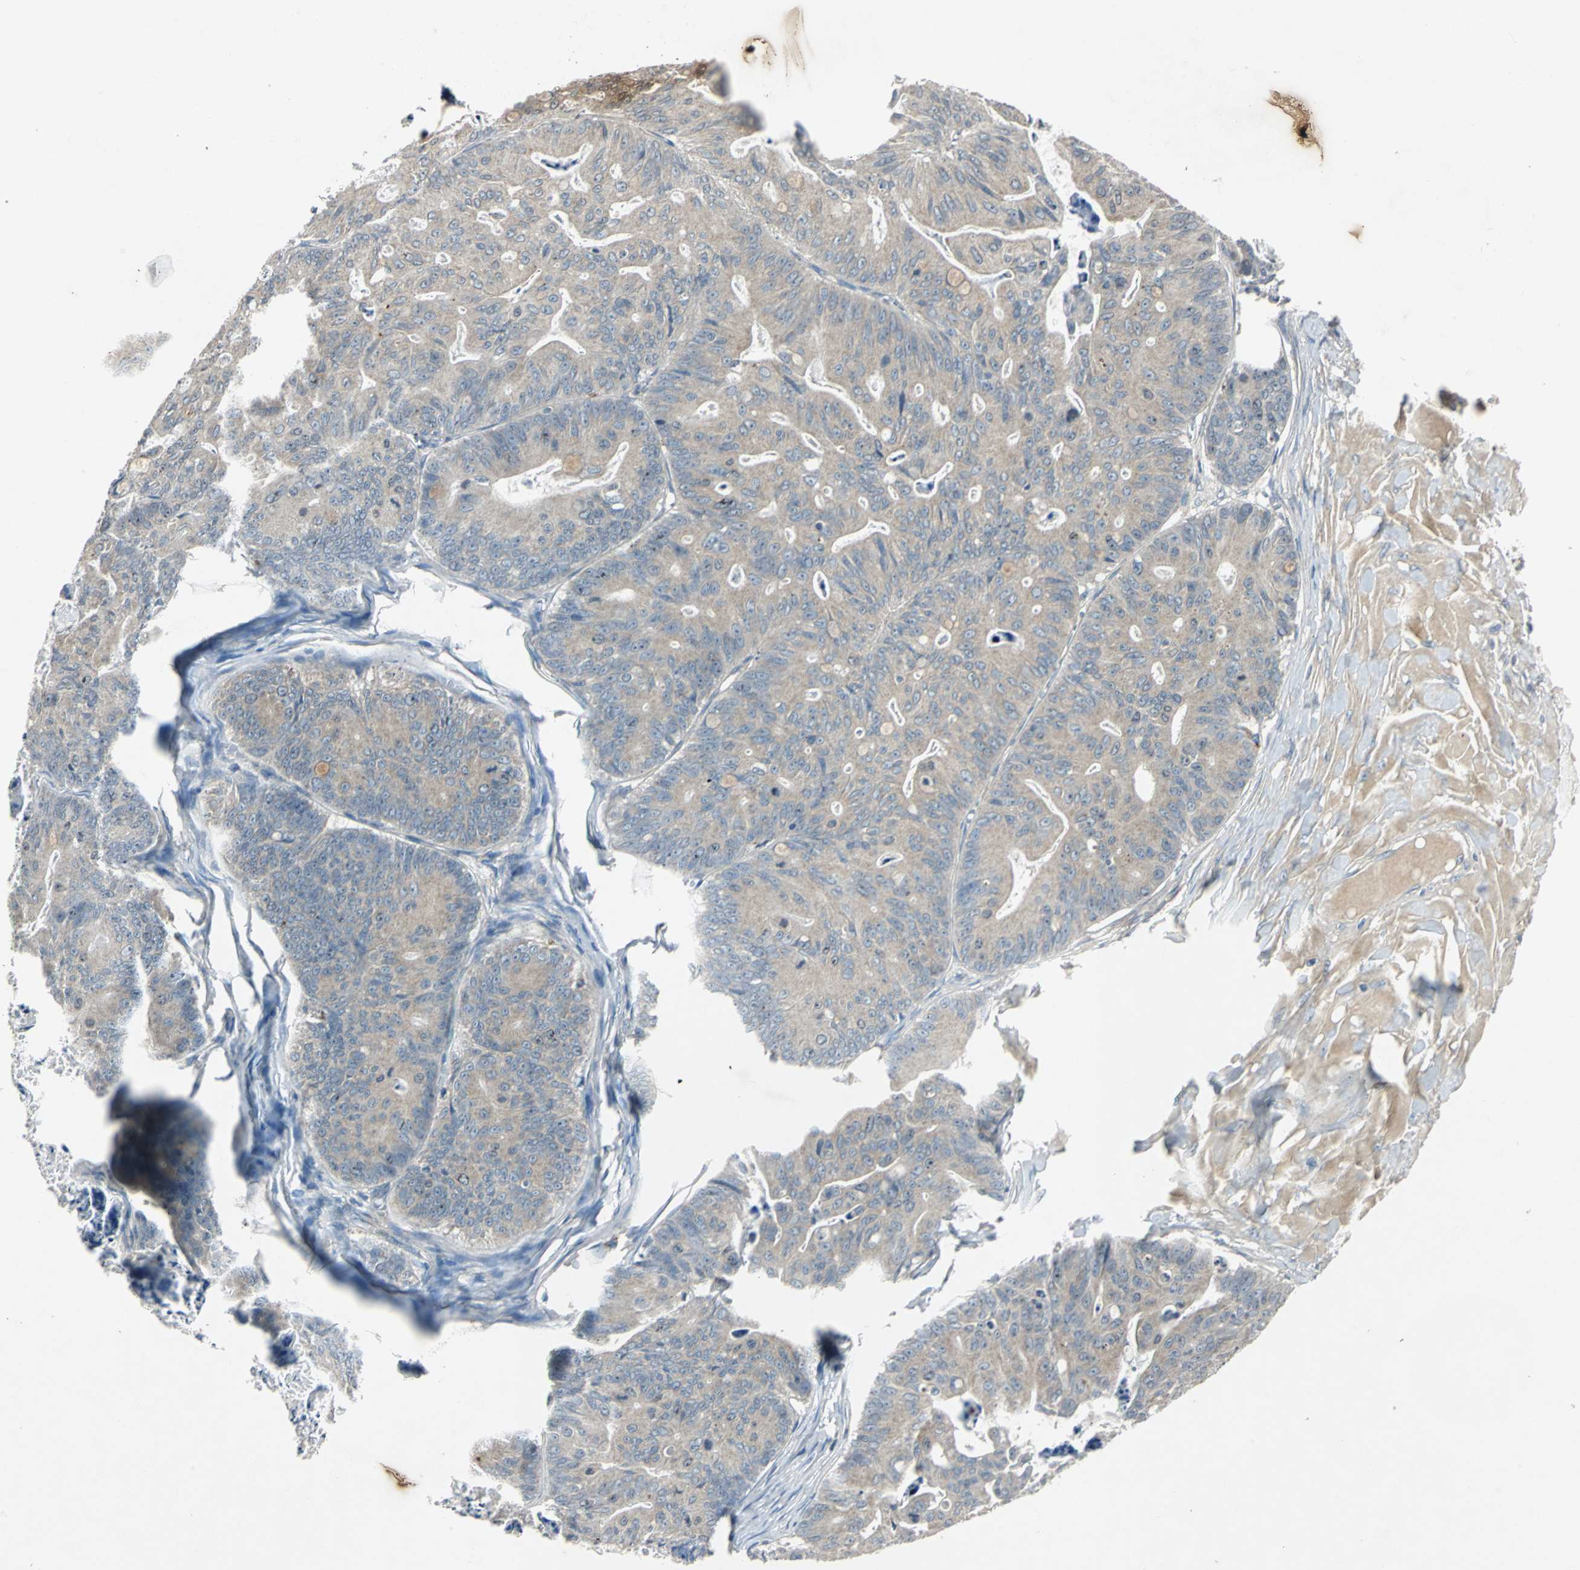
{"staining": {"intensity": "weak", "quantity": ">75%", "location": "cytoplasmic/membranous"}, "tissue": "ovarian cancer", "cell_type": "Tumor cells", "image_type": "cancer", "snomed": [{"axis": "morphology", "description": "Cystadenocarcinoma, mucinous, NOS"}, {"axis": "topography", "description": "Ovary"}], "caption": "Immunohistochemical staining of human ovarian cancer (mucinous cystadenocarcinoma) displays low levels of weak cytoplasmic/membranous protein staining in about >75% of tumor cells.", "gene": "SLC2A13", "patient": {"sex": "female", "age": 36}}